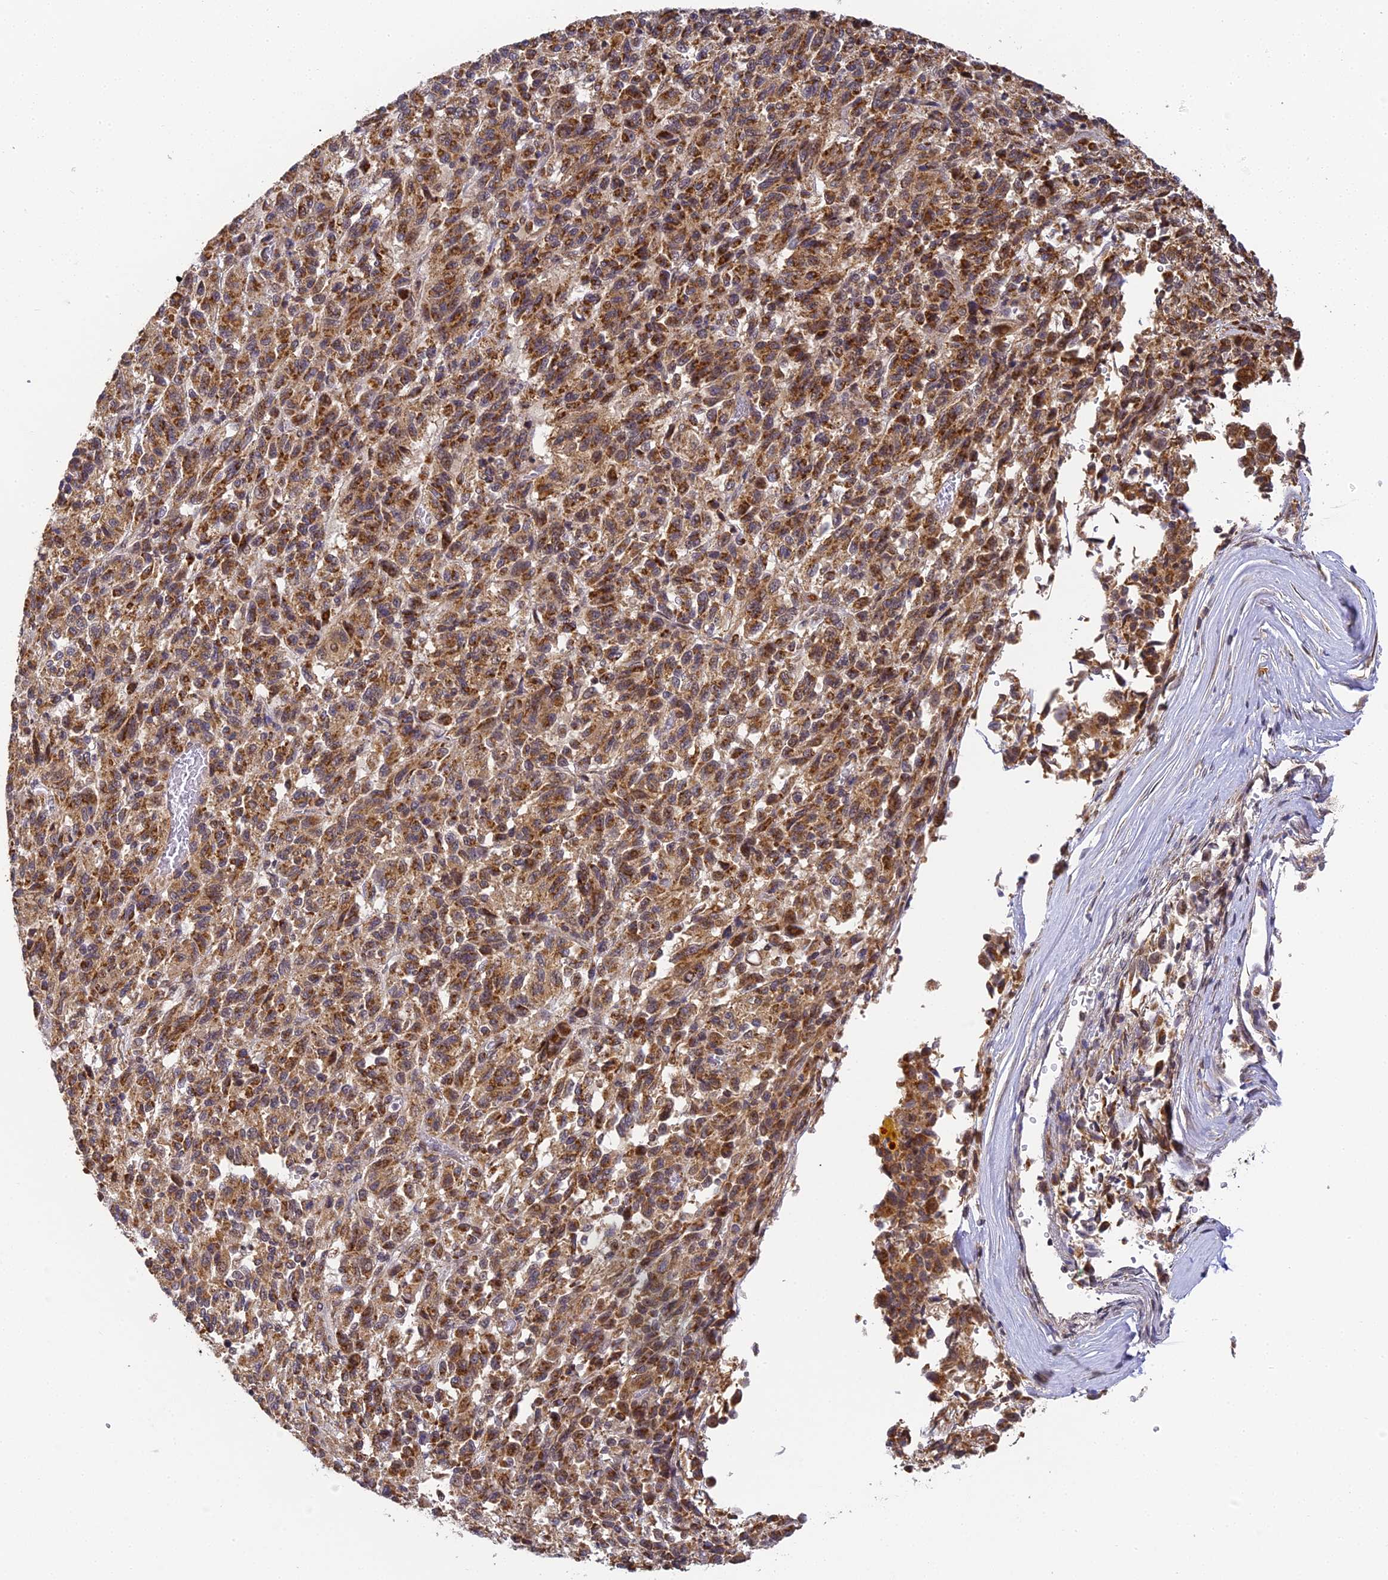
{"staining": {"intensity": "moderate", "quantity": ">75%", "location": "cytoplasmic/membranous,nuclear"}, "tissue": "melanoma", "cell_type": "Tumor cells", "image_type": "cancer", "snomed": [{"axis": "morphology", "description": "Malignant melanoma, Metastatic site"}, {"axis": "topography", "description": "Lung"}], "caption": "Approximately >75% of tumor cells in malignant melanoma (metastatic site) show moderate cytoplasmic/membranous and nuclear protein staining as visualized by brown immunohistochemical staining.", "gene": "DNAAF10", "patient": {"sex": "male", "age": 64}}